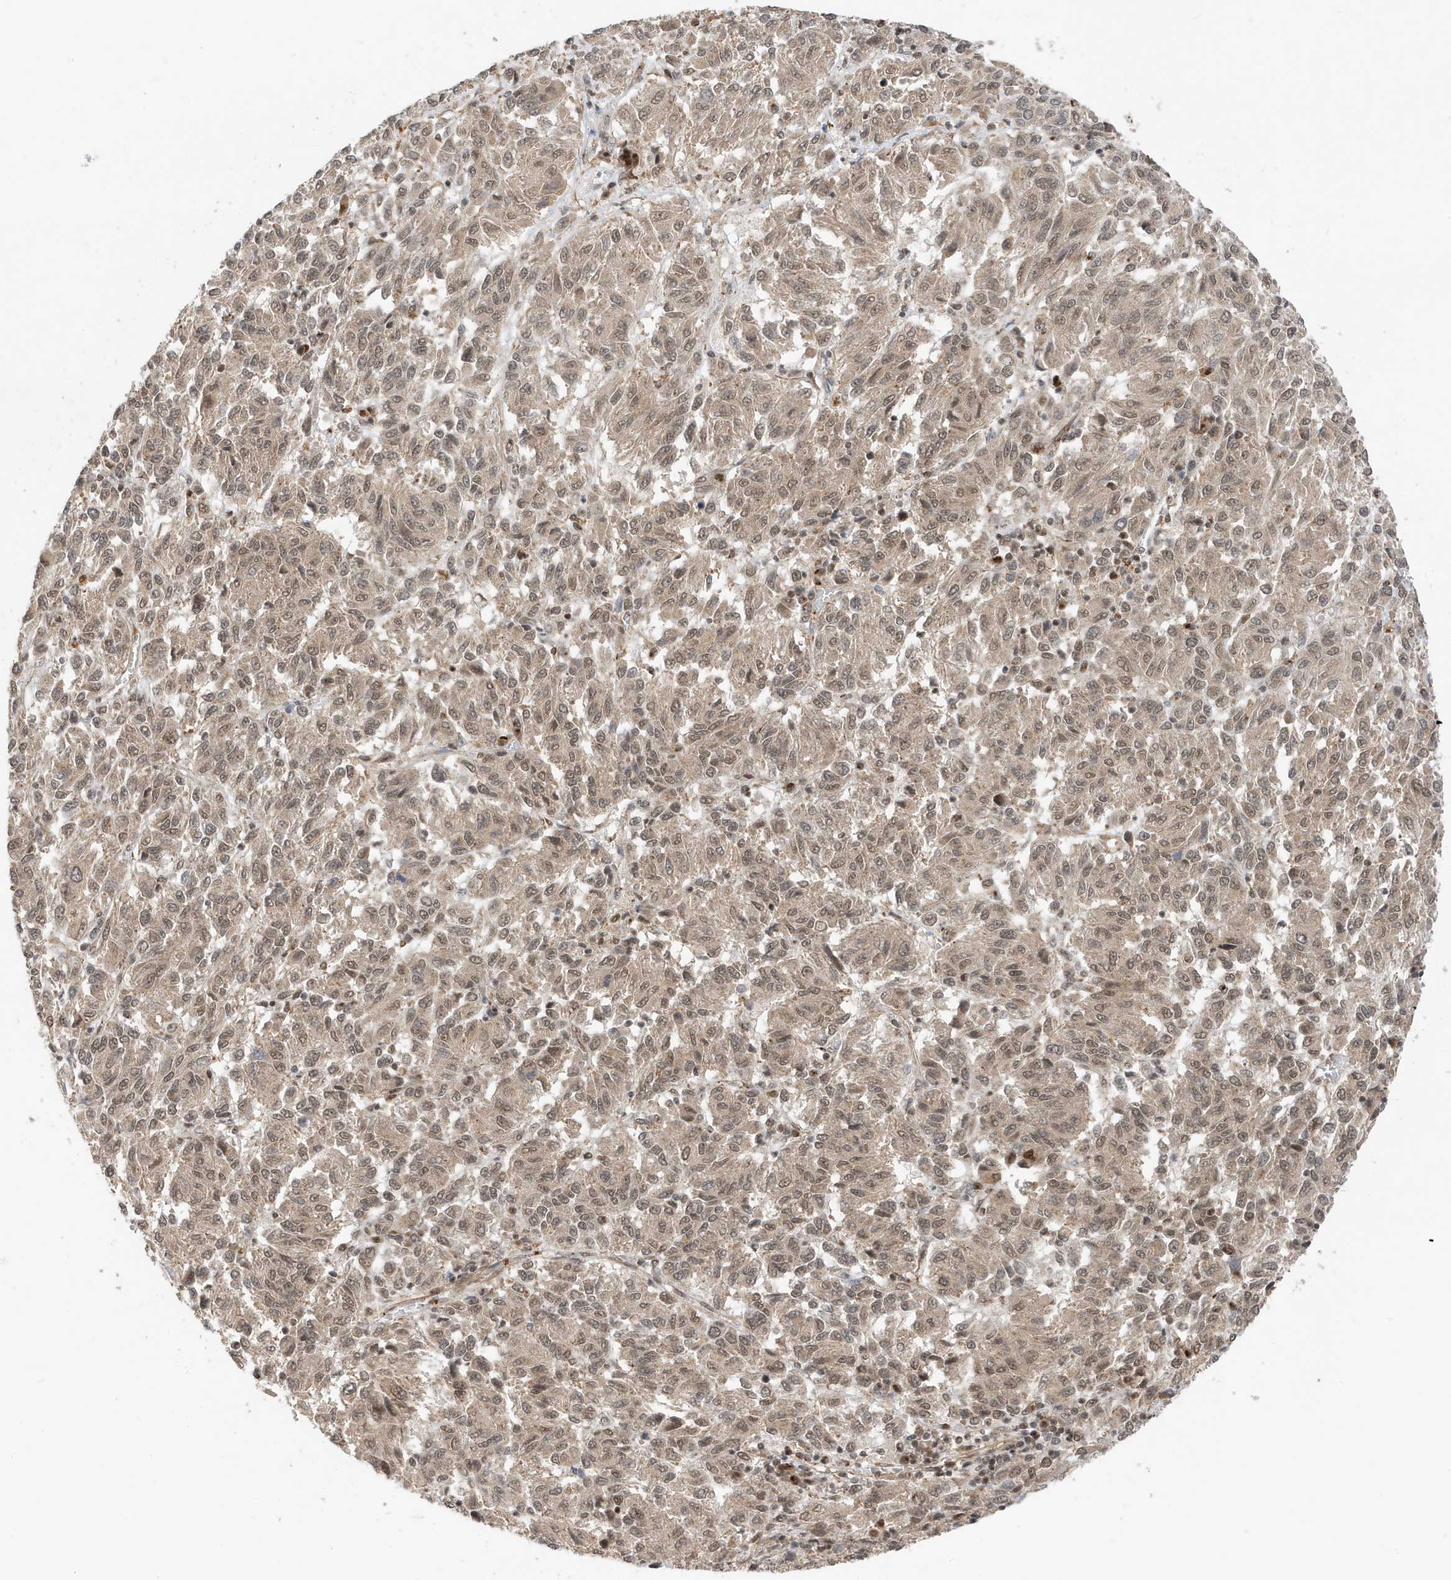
{"staining": {"intensity": "weak", "quantity": ">75%", "location": "cytoplasmic/membranous,nuclear"}, "tissue": "melanoma", "cell_type": "Tumor cells", "image_type": "cancer", "snomed": [{"axis": "morphology", "description": "Malignant melanoma, Metastatic site"}, {"axis": "topography", "description": "Lung"}], "caption": "The photomicrograph reveals immunohistochemical staining of melanoma. There is weak cytoplasmic/membranous and nuclear staining is present in about >75% of tumor cells.", "gene": "MAST3", "patient": {"sex": "male", "age": 64}}